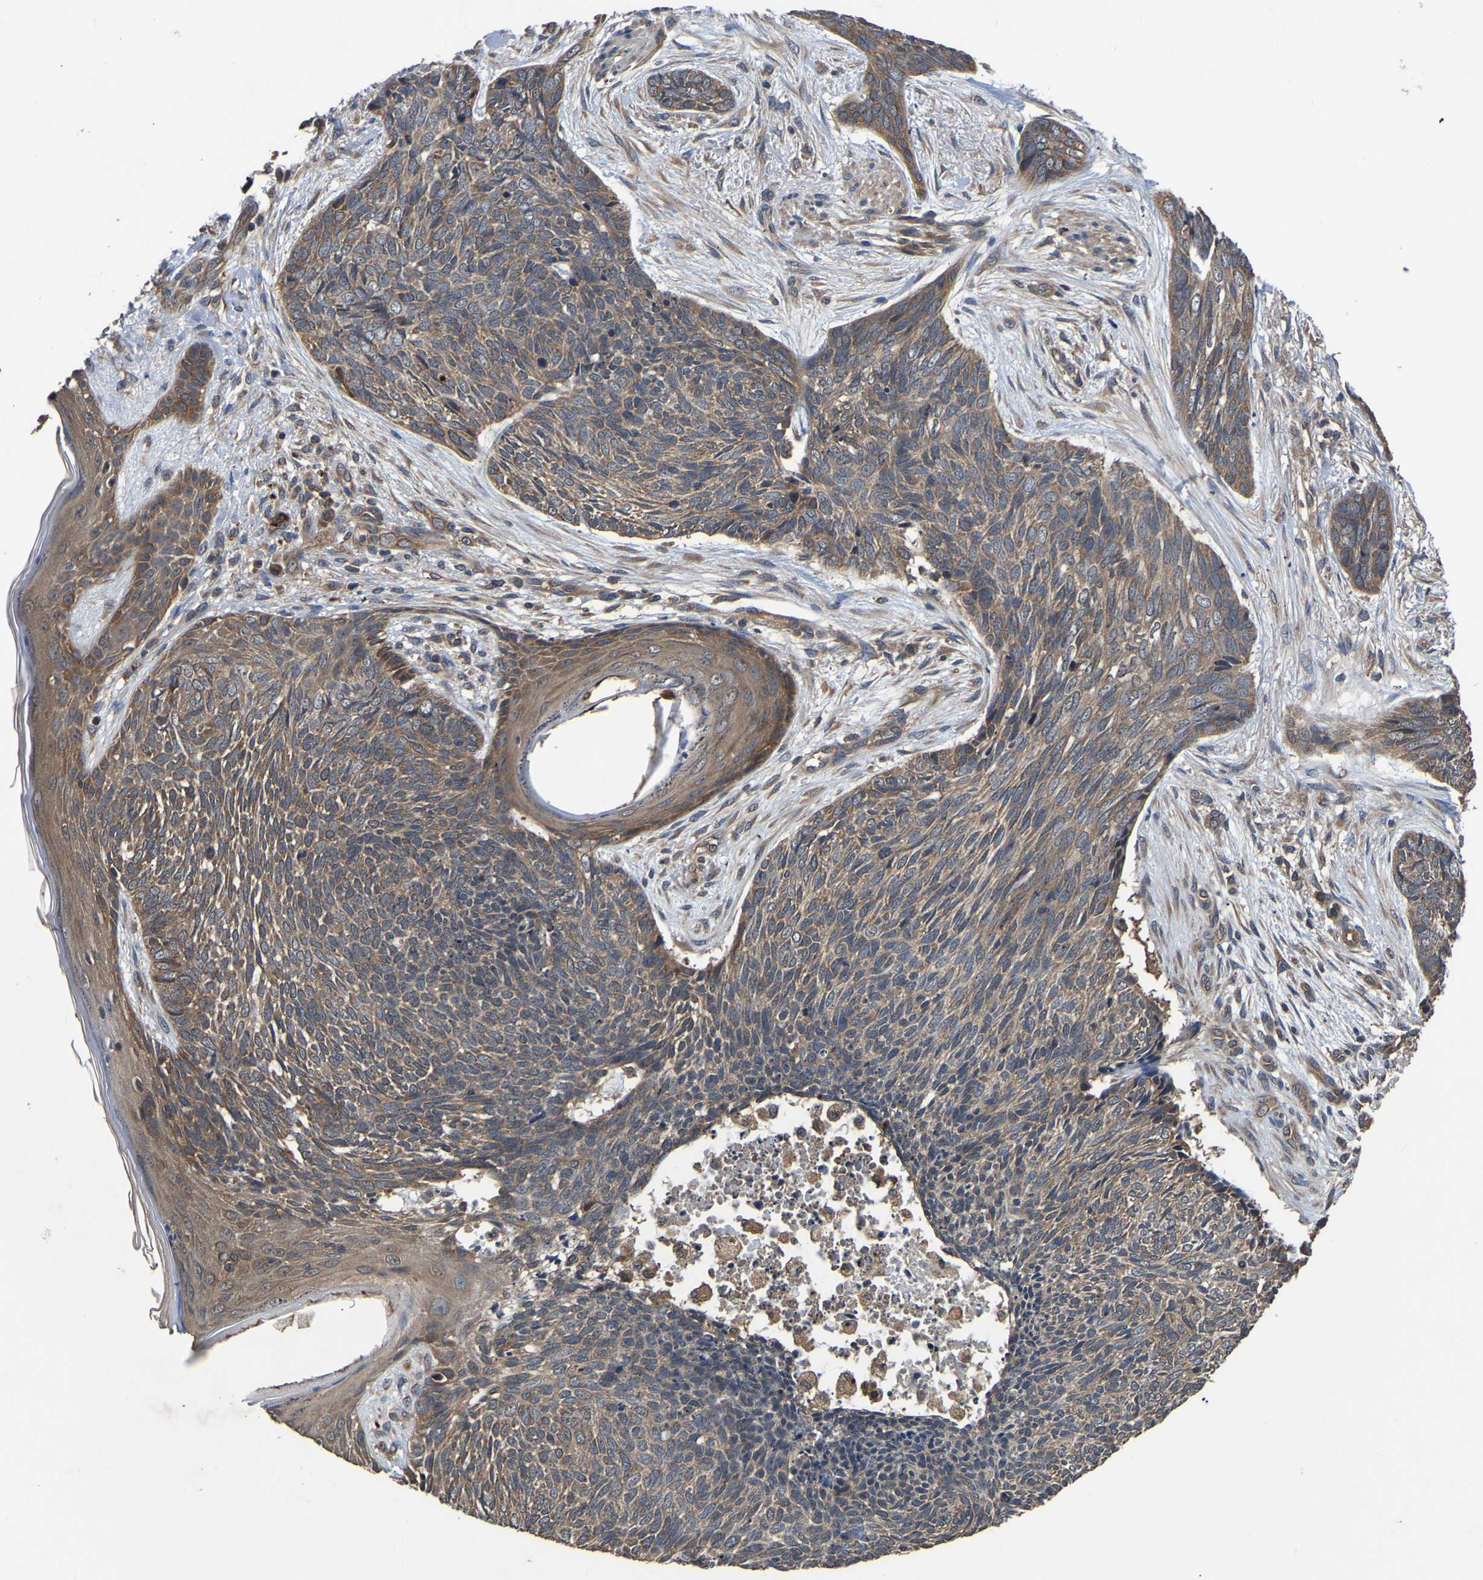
{"staining": {"intensity": "moderate", "quantity": ">75%", "location": "cytoplasmic/membranous"}, "tissue": "skin cancer", "cell_type": "Tumor cells", "image_type": "cancer", "snomed": [{"axis": "morphology", "description": "Basal cell carcinoma"}, {"axis": "topography", "description": "Skin"}], "caption": "The immunohistochemical stain highlights moderate cytoplasmic/membranous staining in tumor cells of basal cell carcinoma (skin) tissue.", "gene": "CRYZL1", "patient": {"sex": "female", "age": 84}}